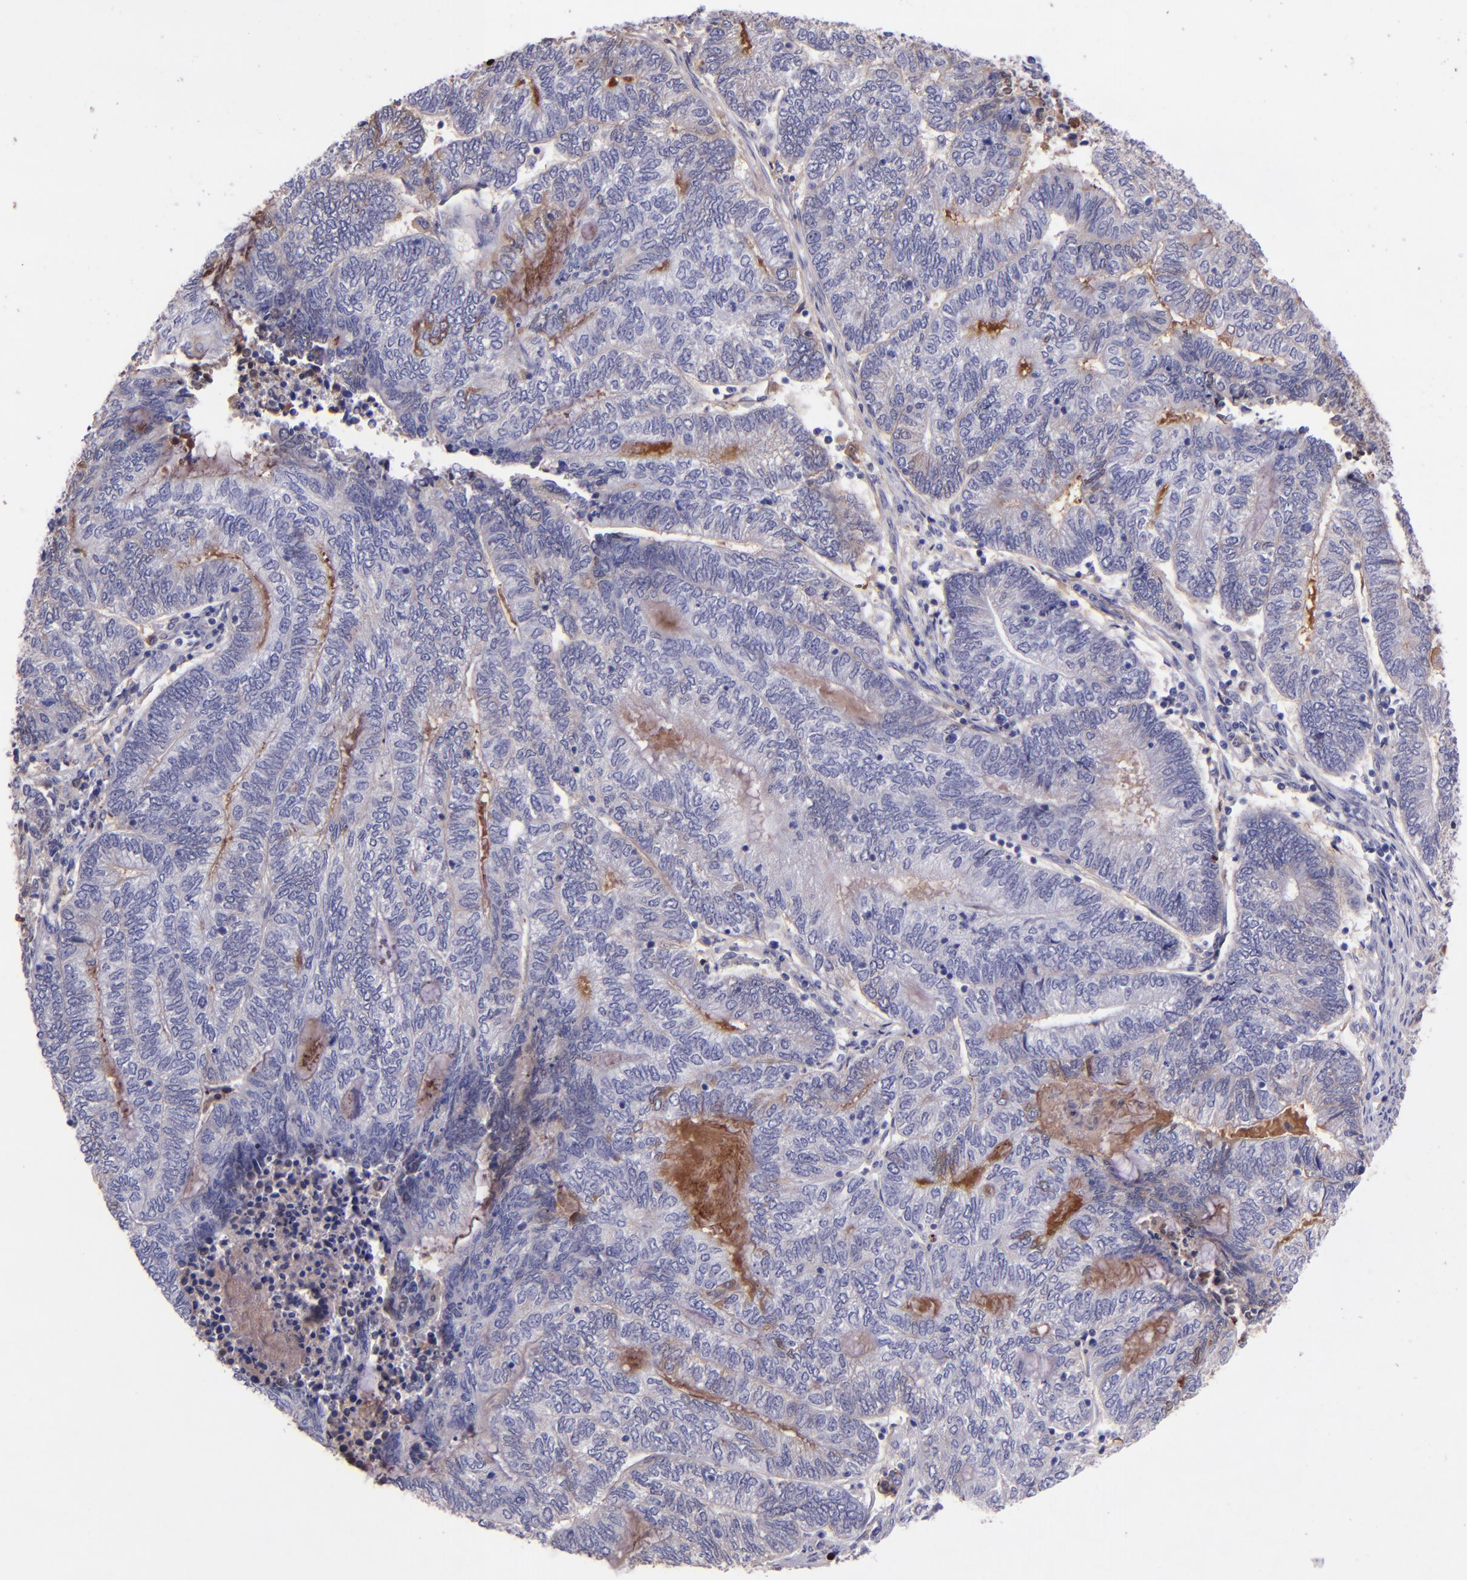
{"staining": {"intensity": "negative", "quantity": "none", "location": "none"}, "tissue": "endometrial cancer", "cell_type": "Tumor cells", "image_type": "cancer", "snomed": [{"axis": "morphology", "description": "Adenocarcinoma, NOS"}, {"axis": "topography", "description": "Uterus"}, {"axis": "topography", "description": "Endometrium"}], "caption": "Immunohistochemical staining of adenocarcinoma (endometrial) exhibits no significant positivity in tumor cells.", "gene": "KNG1", "patient": {"sex": "female", "age": 70}}